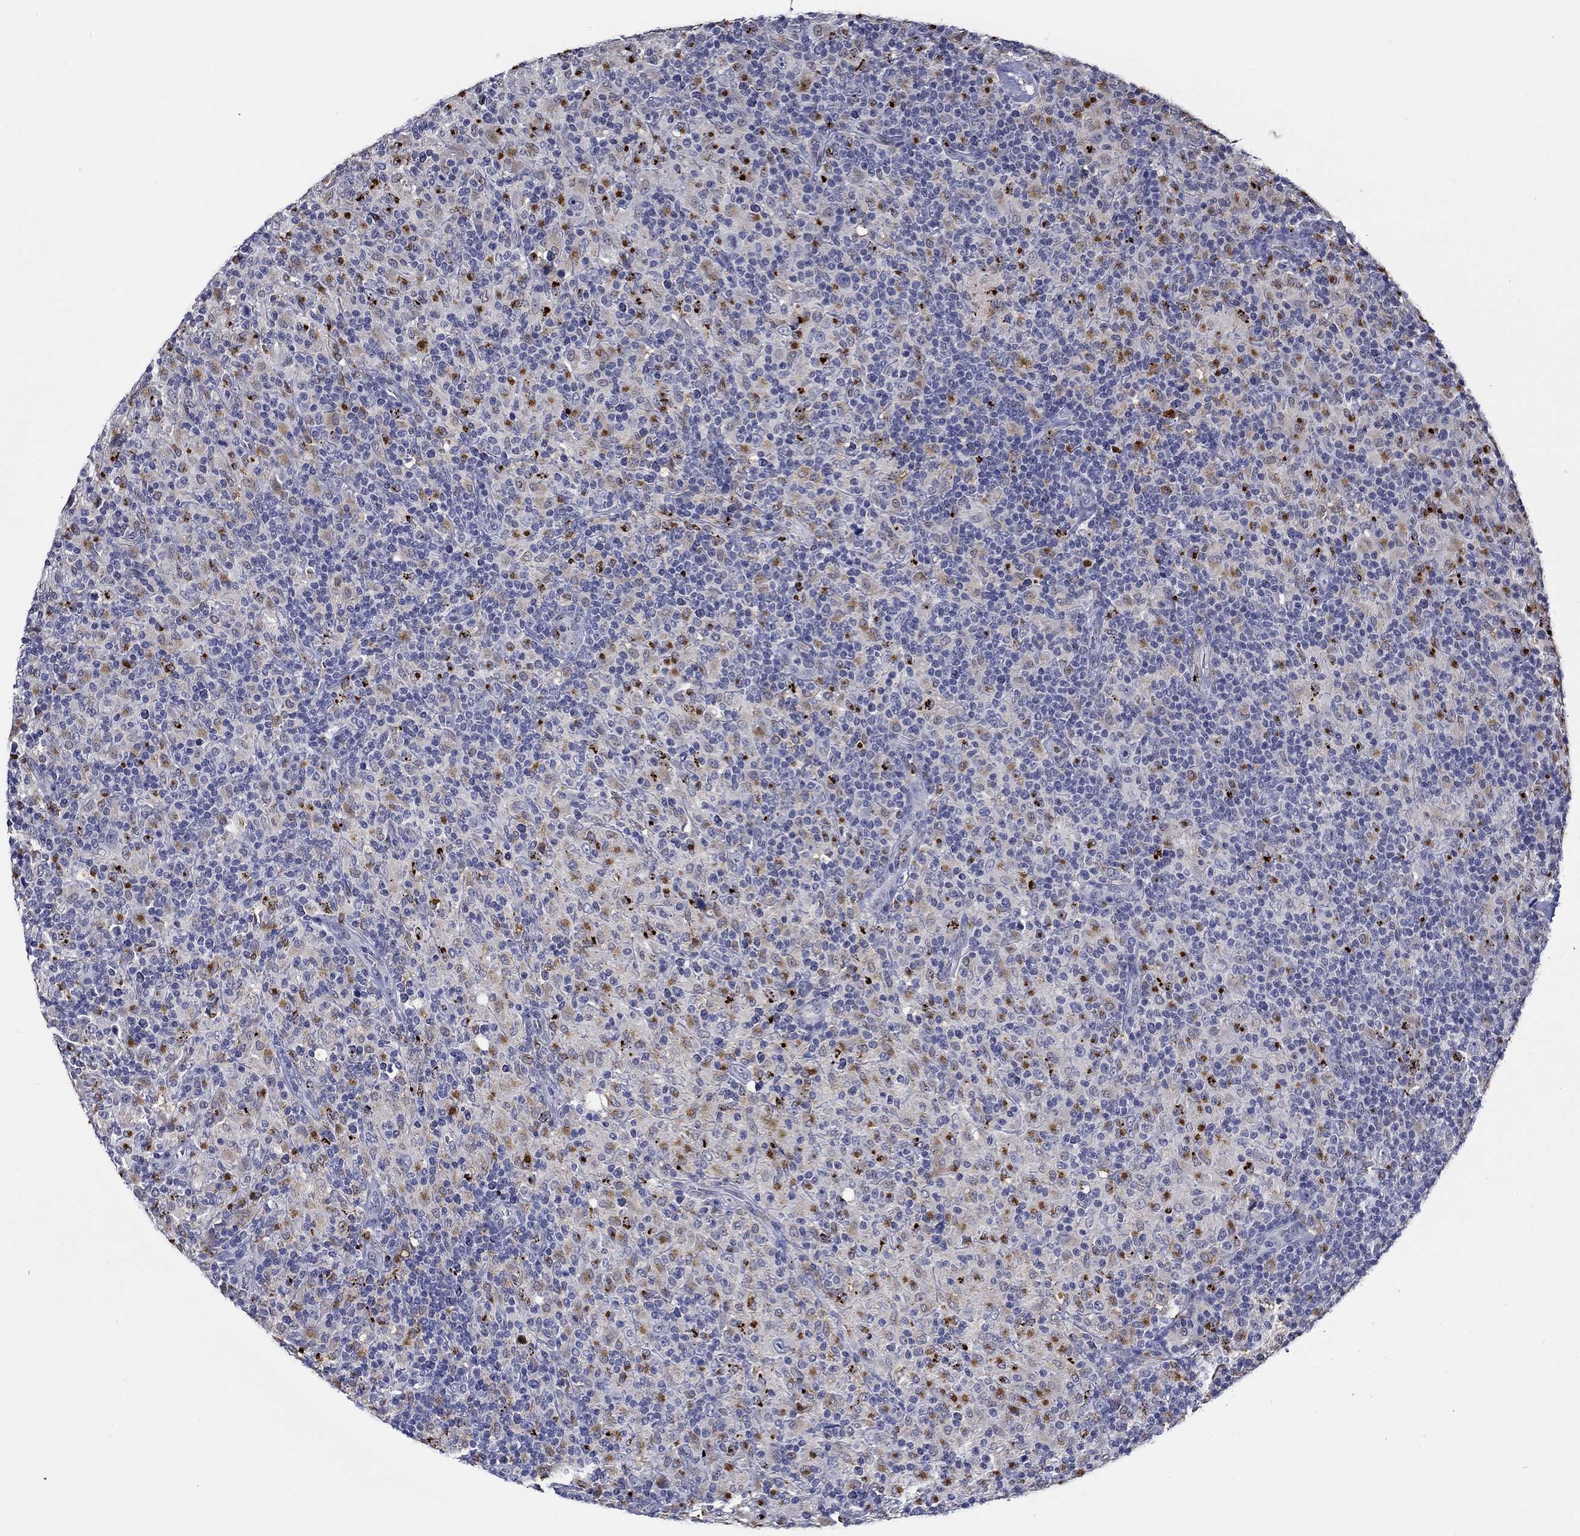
{"staining": {"intensity": "negative", "quantity": "none", "location": "none"}, "tissue": "lymphoma", "cell_type": "Tumor cells", "image_type": "cancer", "snomed": [{"axis": "morphology", "description": "Hodgkin's disease, NOS"}, {"axis": "topography", "description": "Lymph node"}], "caption": "IHC micrograph of human lymphoma stained for a protein (brown), which exhibits no expression in tumor cells.", "gene": "GATA2", "patient": {"sex": "male", "age": 70}}